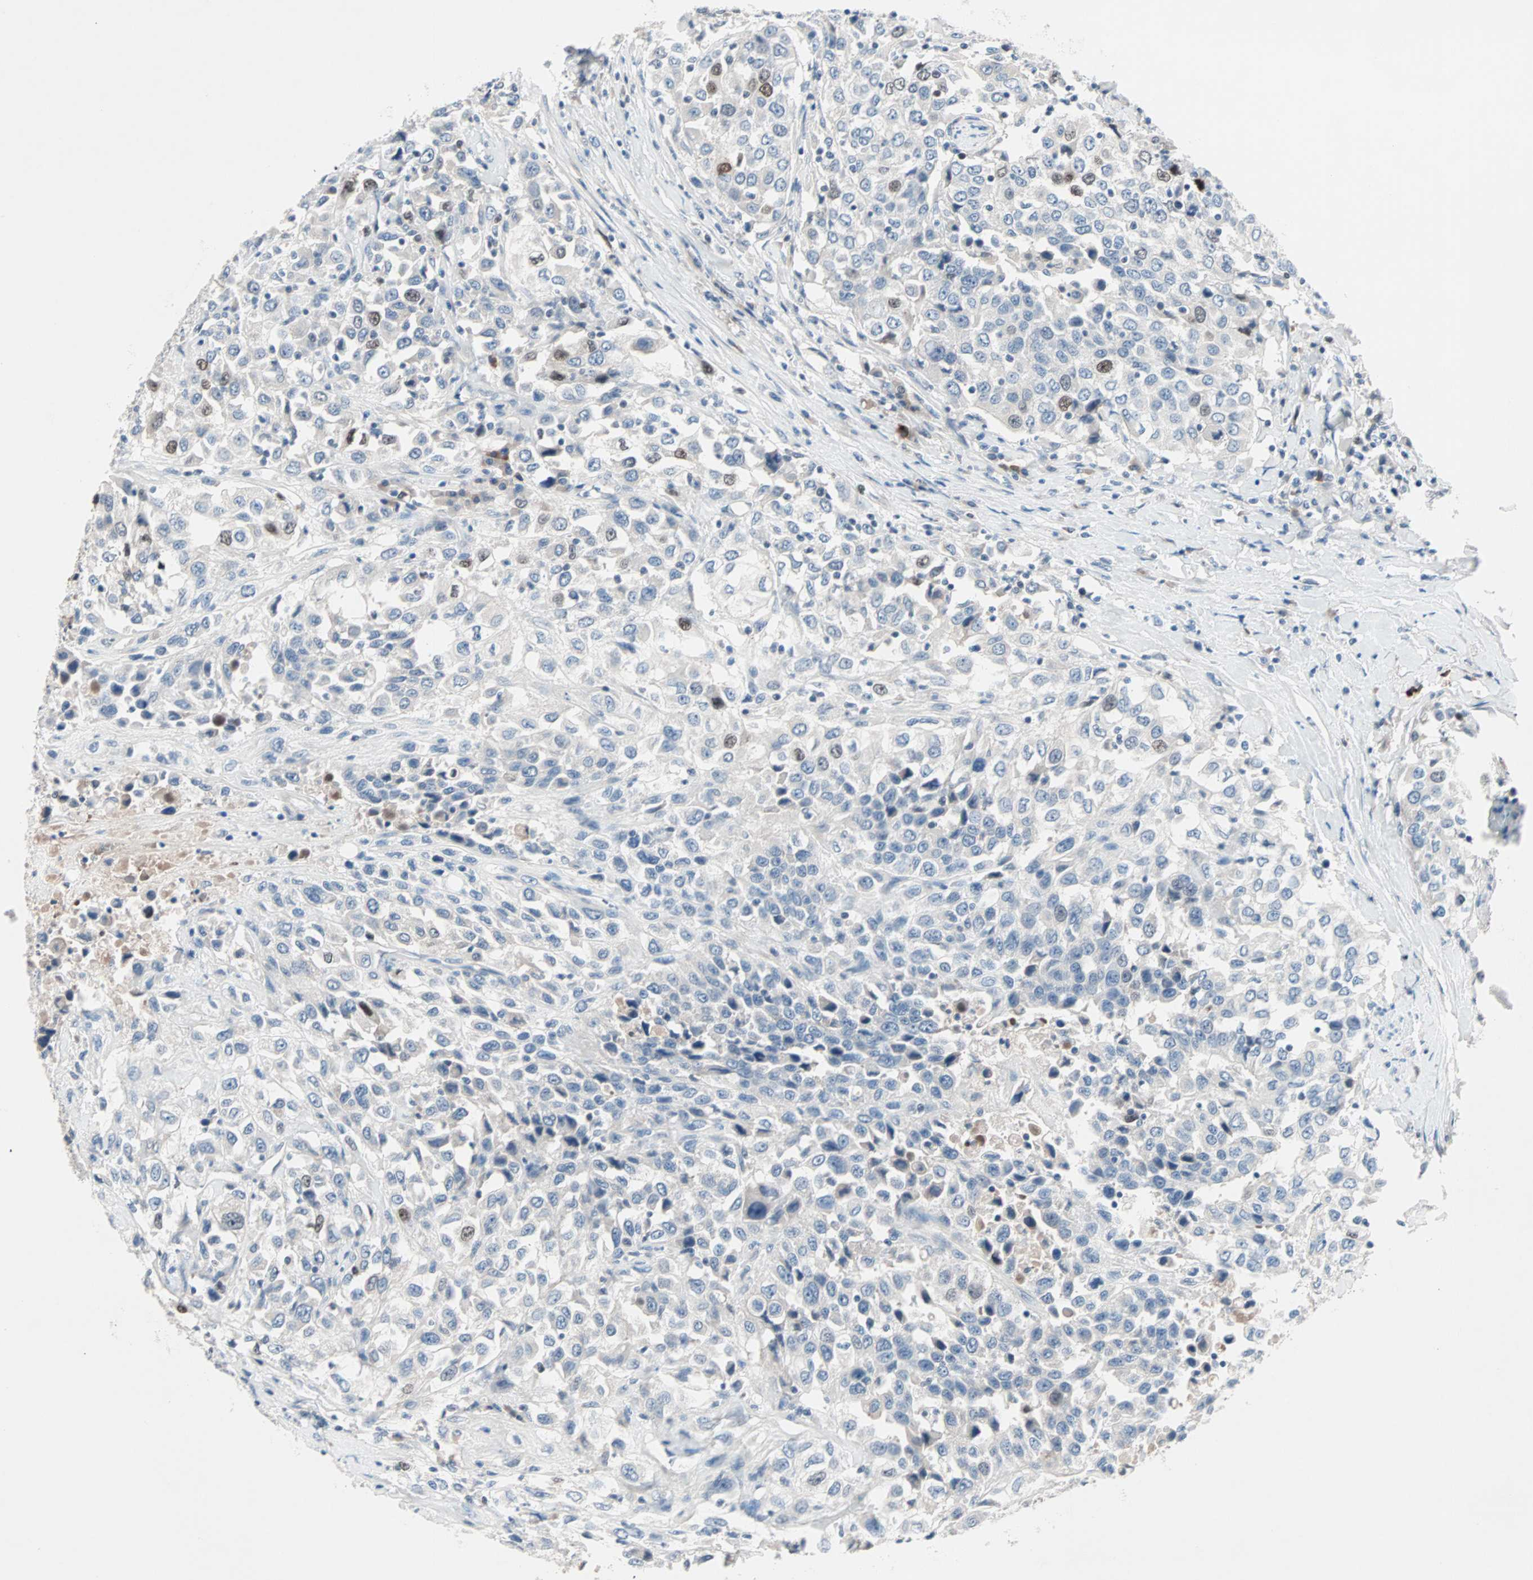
{"staining": {"intensity": "strong", "quantity": "<25%", "location": "nuclear"}, "tissue": "urothelial cancer", "cell_type": "Tumor cells", "image_type": "cancer", "snomed": [{"axis": "morphology", "description": "Urothelial carcinoma, High grade"}, {"axis": "topography", "description": "Urinary bladder"}], "caption": "A histopathology image of human urothelial cancer stained for a protein reveals strong nuclear brown staining in tumor cells. The protein of interest is shown in brown color, while the nuclei are stained blue.", "gene": "CCNE2", "patient": {"sex": "female", "age": 80}}